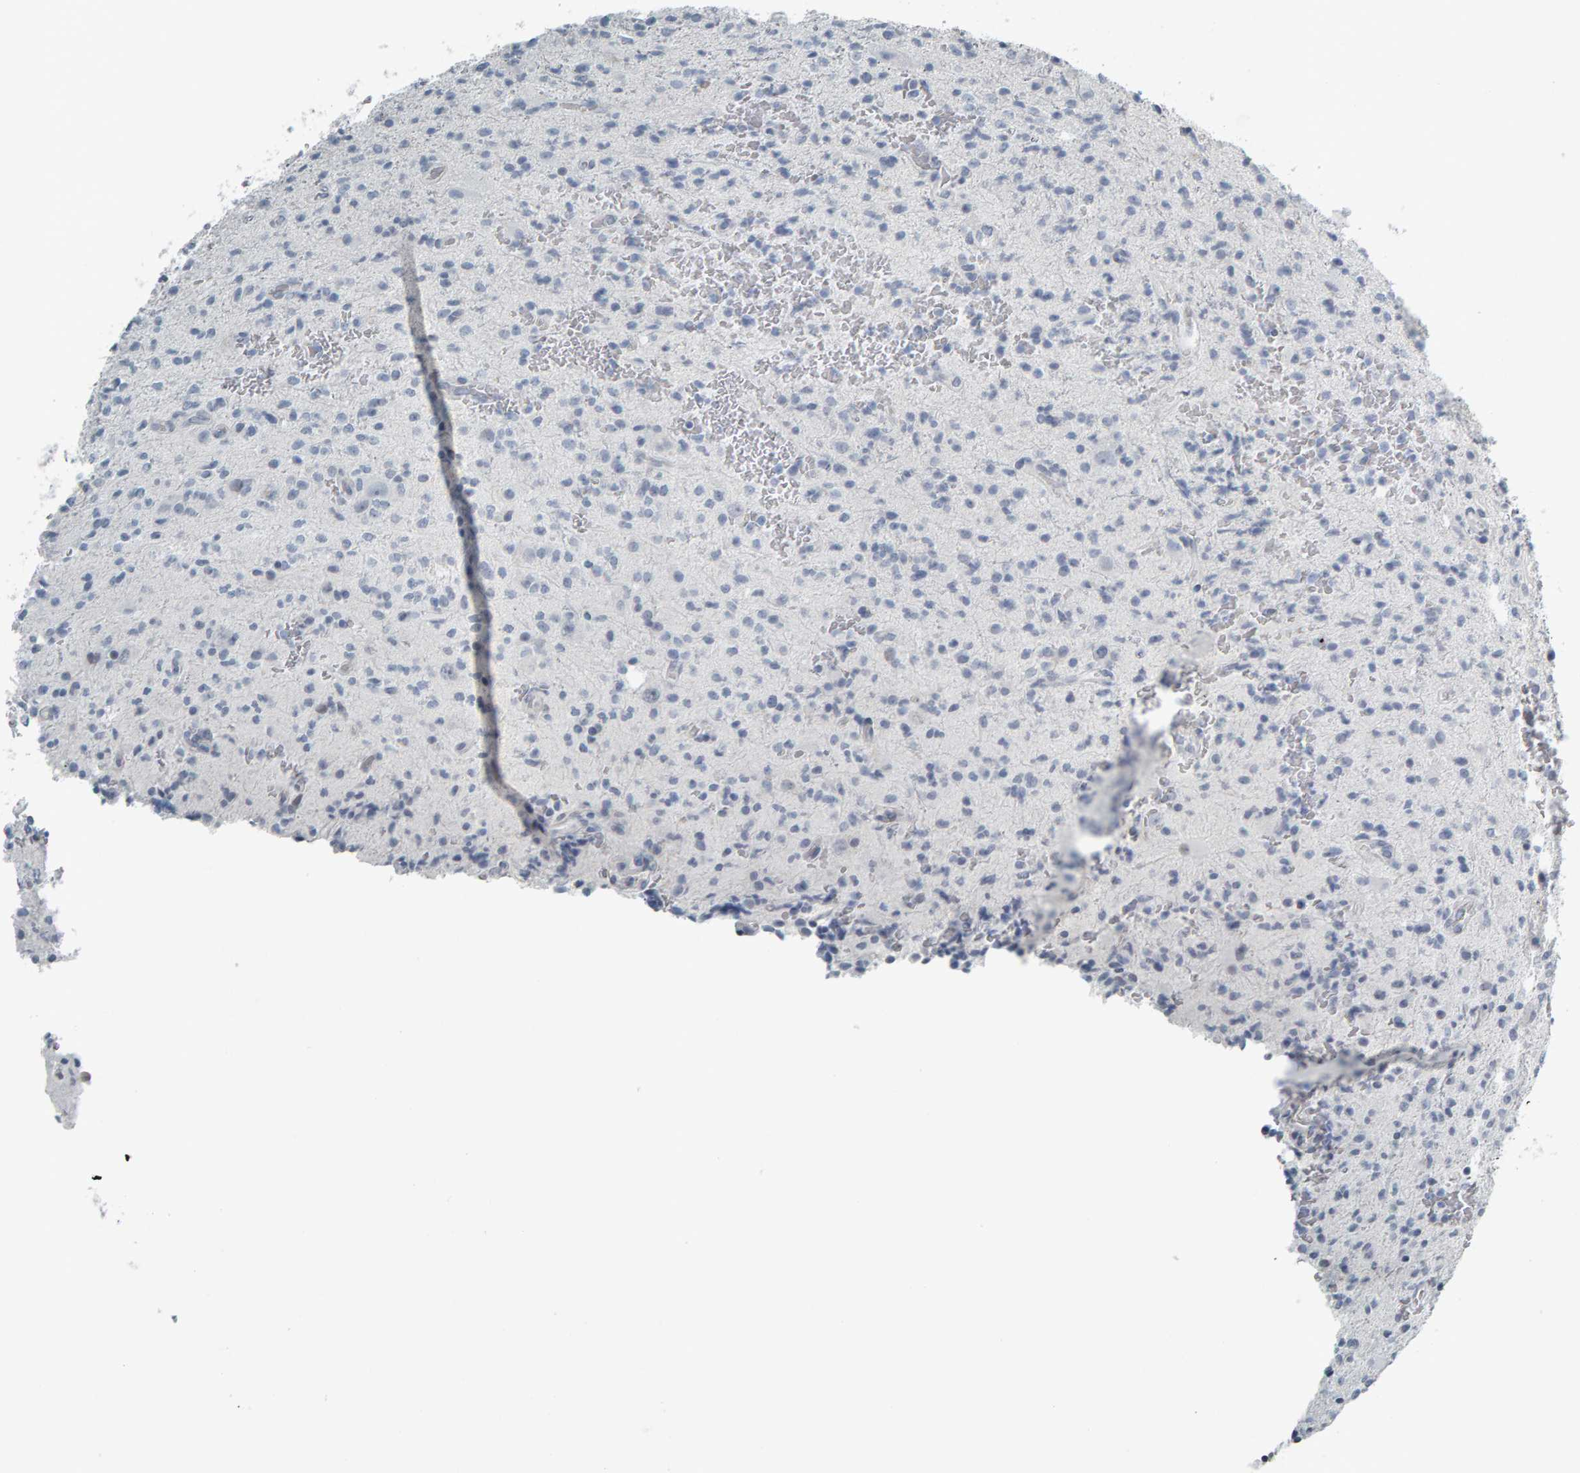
{"staining": {"intensity": "negative", "quantity": "none", "location": "none"}, "tissue": "glioma", "cell_type": "Tumor cells", "image_type": "cancer", "snomed": [{"axis": "morphology", "description": "Glioma, malignant, High grade"}, {"axis": "topography", "description": "Brain"}], "caption": "Histopathology image shows no significant protein staining in tumor cells of glioma.", "gene": "PYY", "patient": {"sex": "male", "age": 34}}